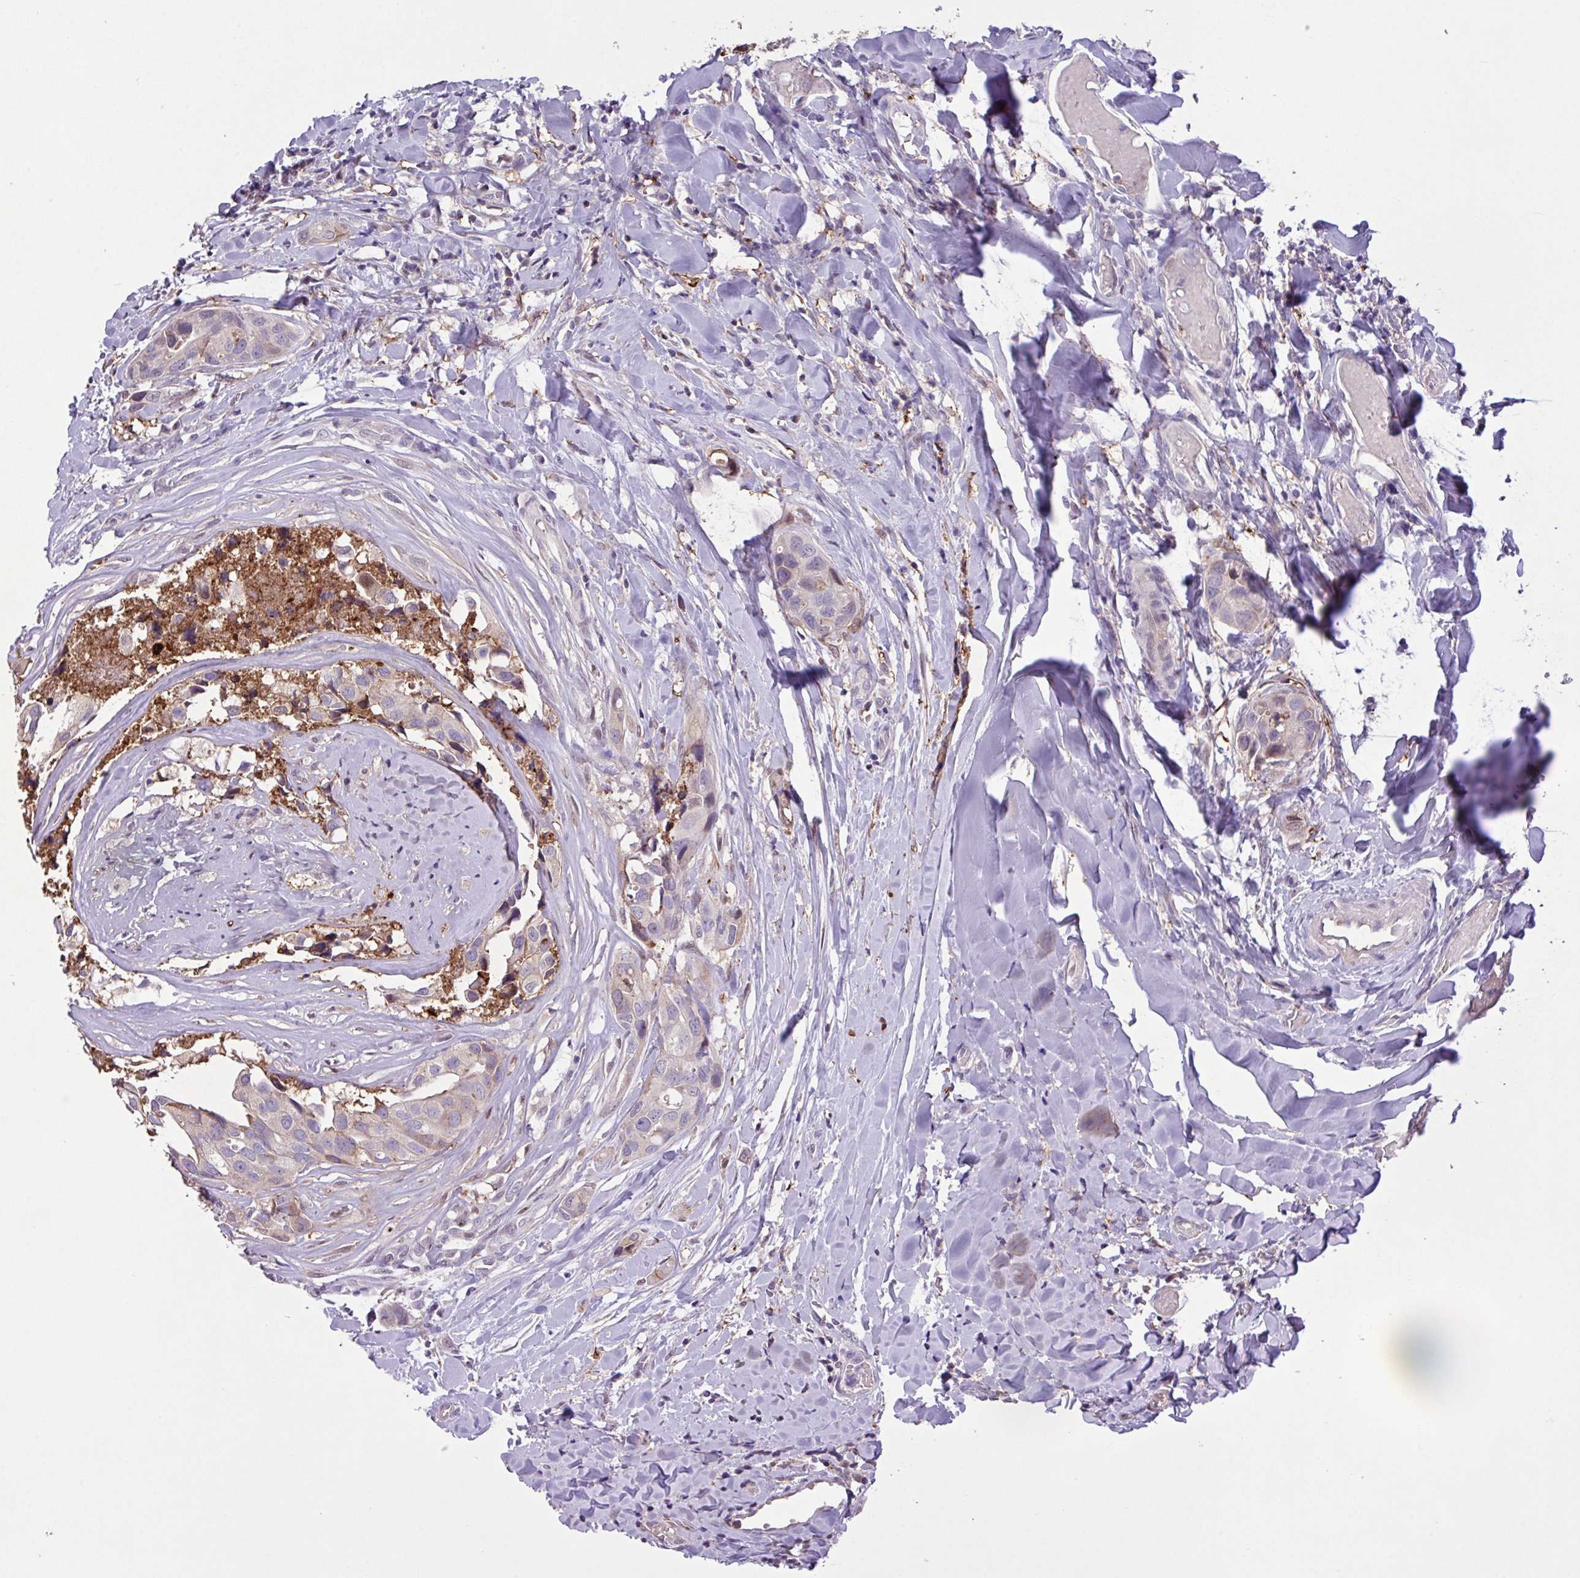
{"staining": {"intensity": "negative", "quantity": "none", "location": "none"}, "tissue": "head and neck cancer", "cell_type": "Tumor cells", "image_type": "cancer", "snomed": [{"axis": "morphology", "description": "Adenocarcinoma, NOS"}, {"axis": "morphology", "description": "Adenocarcinoma, metastatic, NOS"}, {"axis": "topography", "description": "Head-Neck"}], "caption": "This is an immunohistochemistry photomicrograph of adenocarcinoma (head and neck). There is no positivity in tumor cells.", "gene": "RPP25L", "patient": {"sex": "male", "age": 75}}